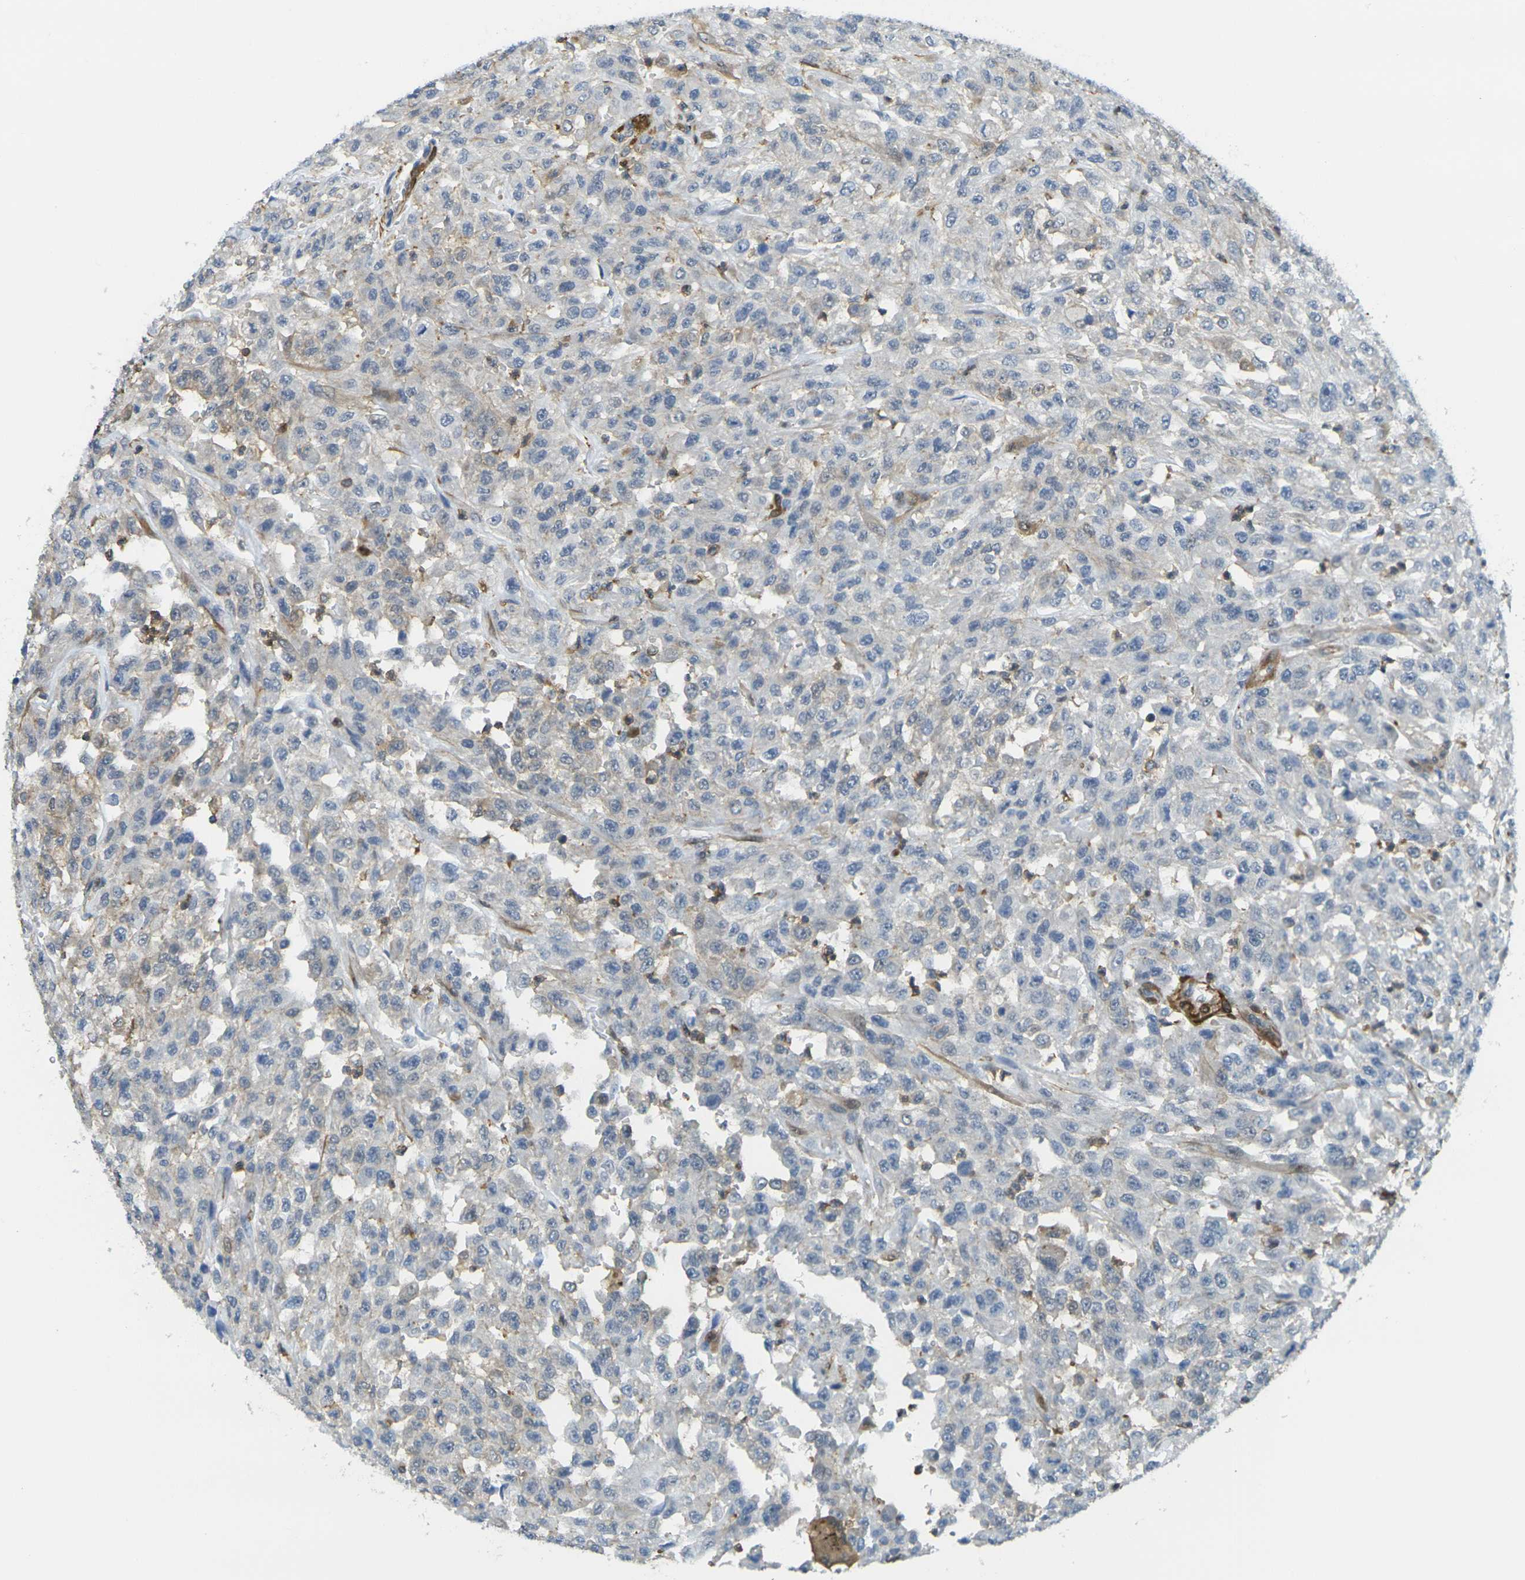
{"staining": {"intensity": "negative", "quantity": "none", "location": "none"}, "tissue": "urothelial cancer", "cell_type": "Tumor cells", "image_type": "cancer", "snomed": [{"axis": "morphology", "description": "Urothelial carcinoma, High grade"}, {"axis": "topography", "description": "Urinary bladder"}], "caption": "Immunohistochemical staining of urothelial cancer shows no significant positivity in tumor cells.", "gene": "LASP1", "patient": {"sex": "male", "age": 46}}